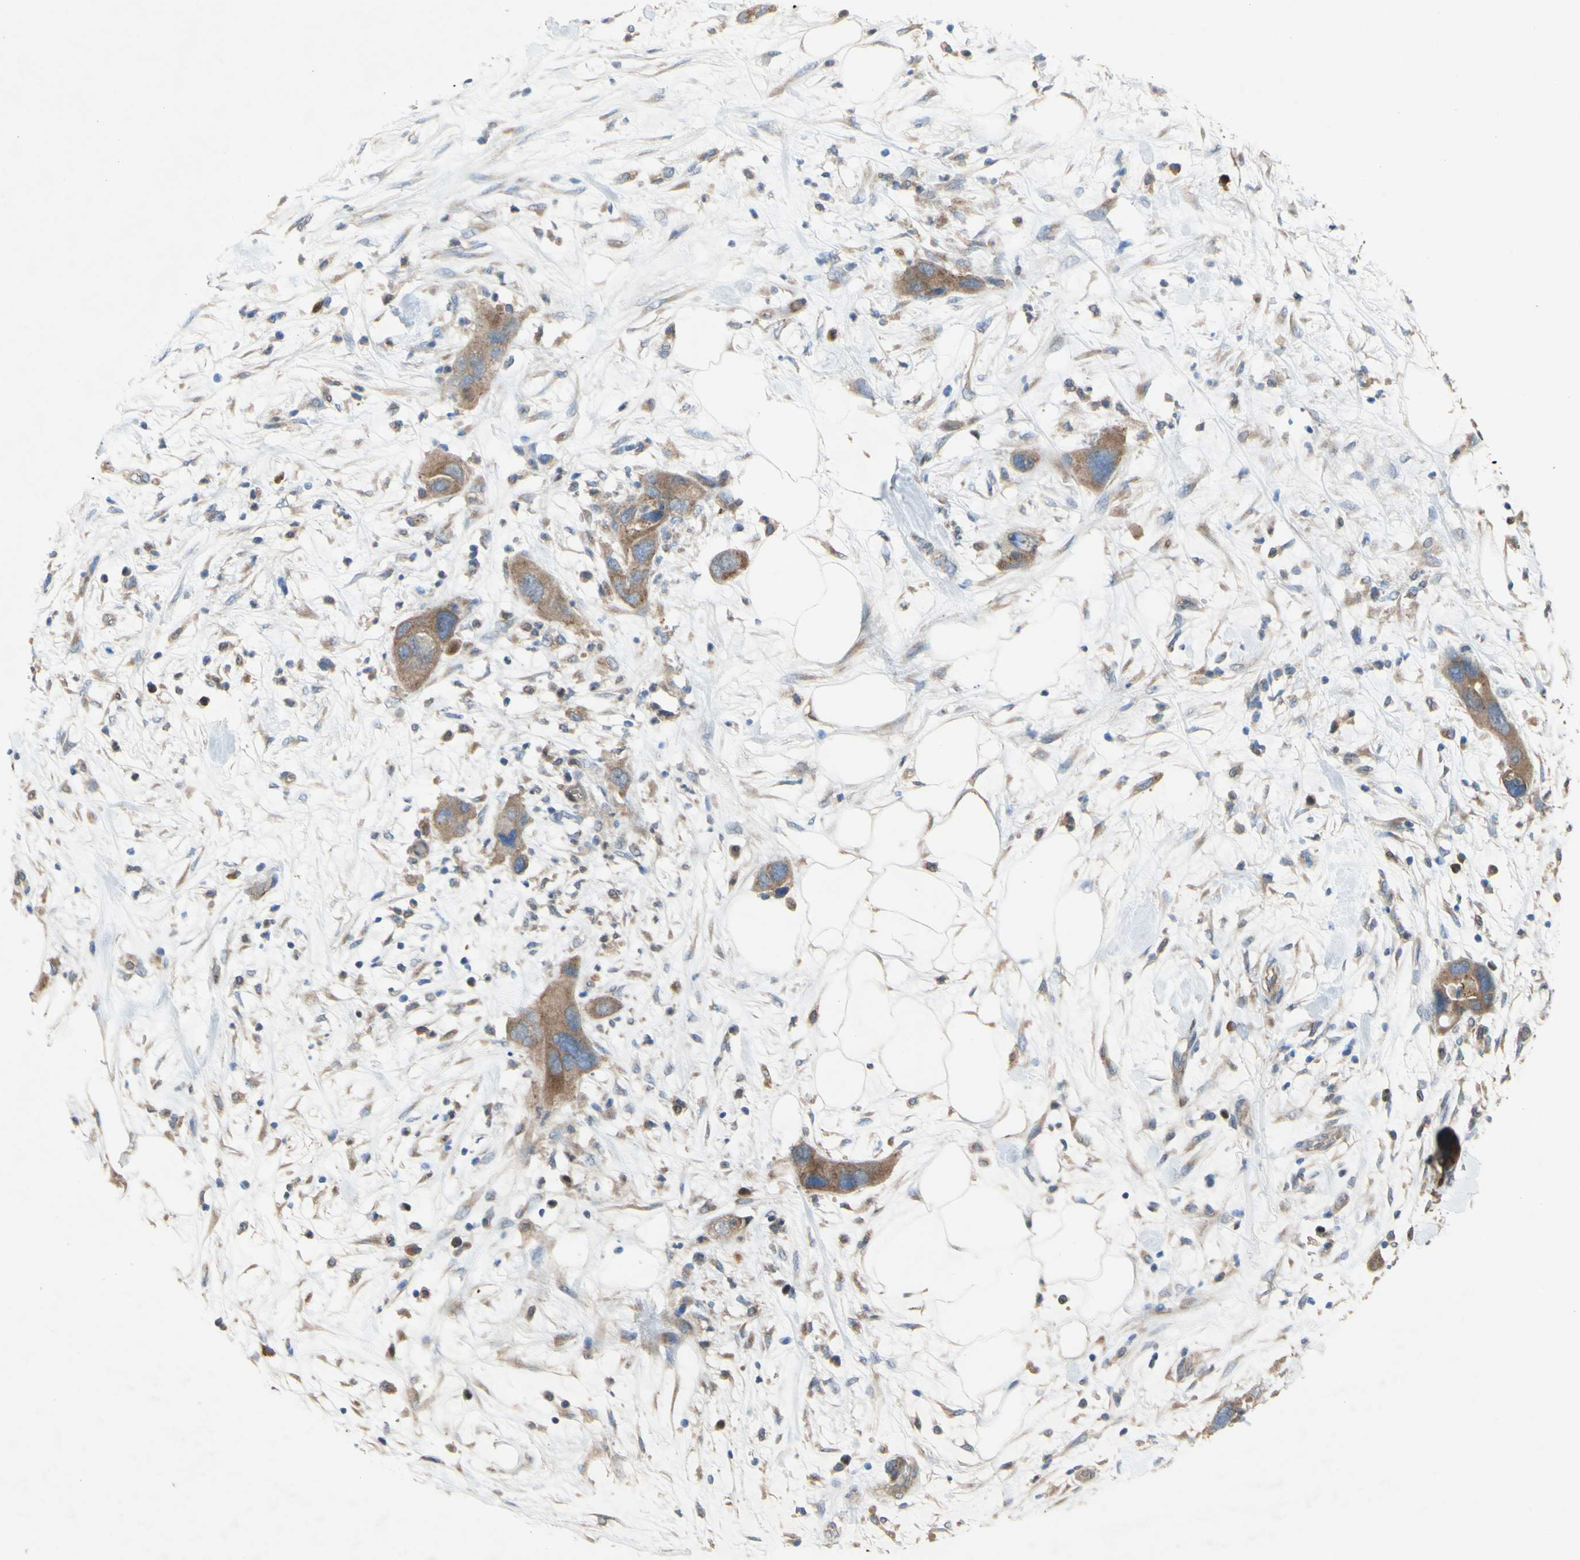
{"staining": {"intensity": "moderate", "quantity": ">75%", "location": "cytoplasmic/membranous"}, "tissue": "pancreatic cancer", "cell_type": "Tumor cells", "image_type": "cancer", "snomed": [{"axis": "morphology", "description": "Adenocarcinoma, NOS"}, {"axis": "topography", "description": "Pancreas"}], "caption": "Brown immunohistochemical staining in pancreatic cancer (adenocarcinoma) shows moderate cytoplasmic/membranous expression in approximately >75% of tumor cells.", "gene": "PDGFB", "patient": {"sex": "female", "age": 71}}